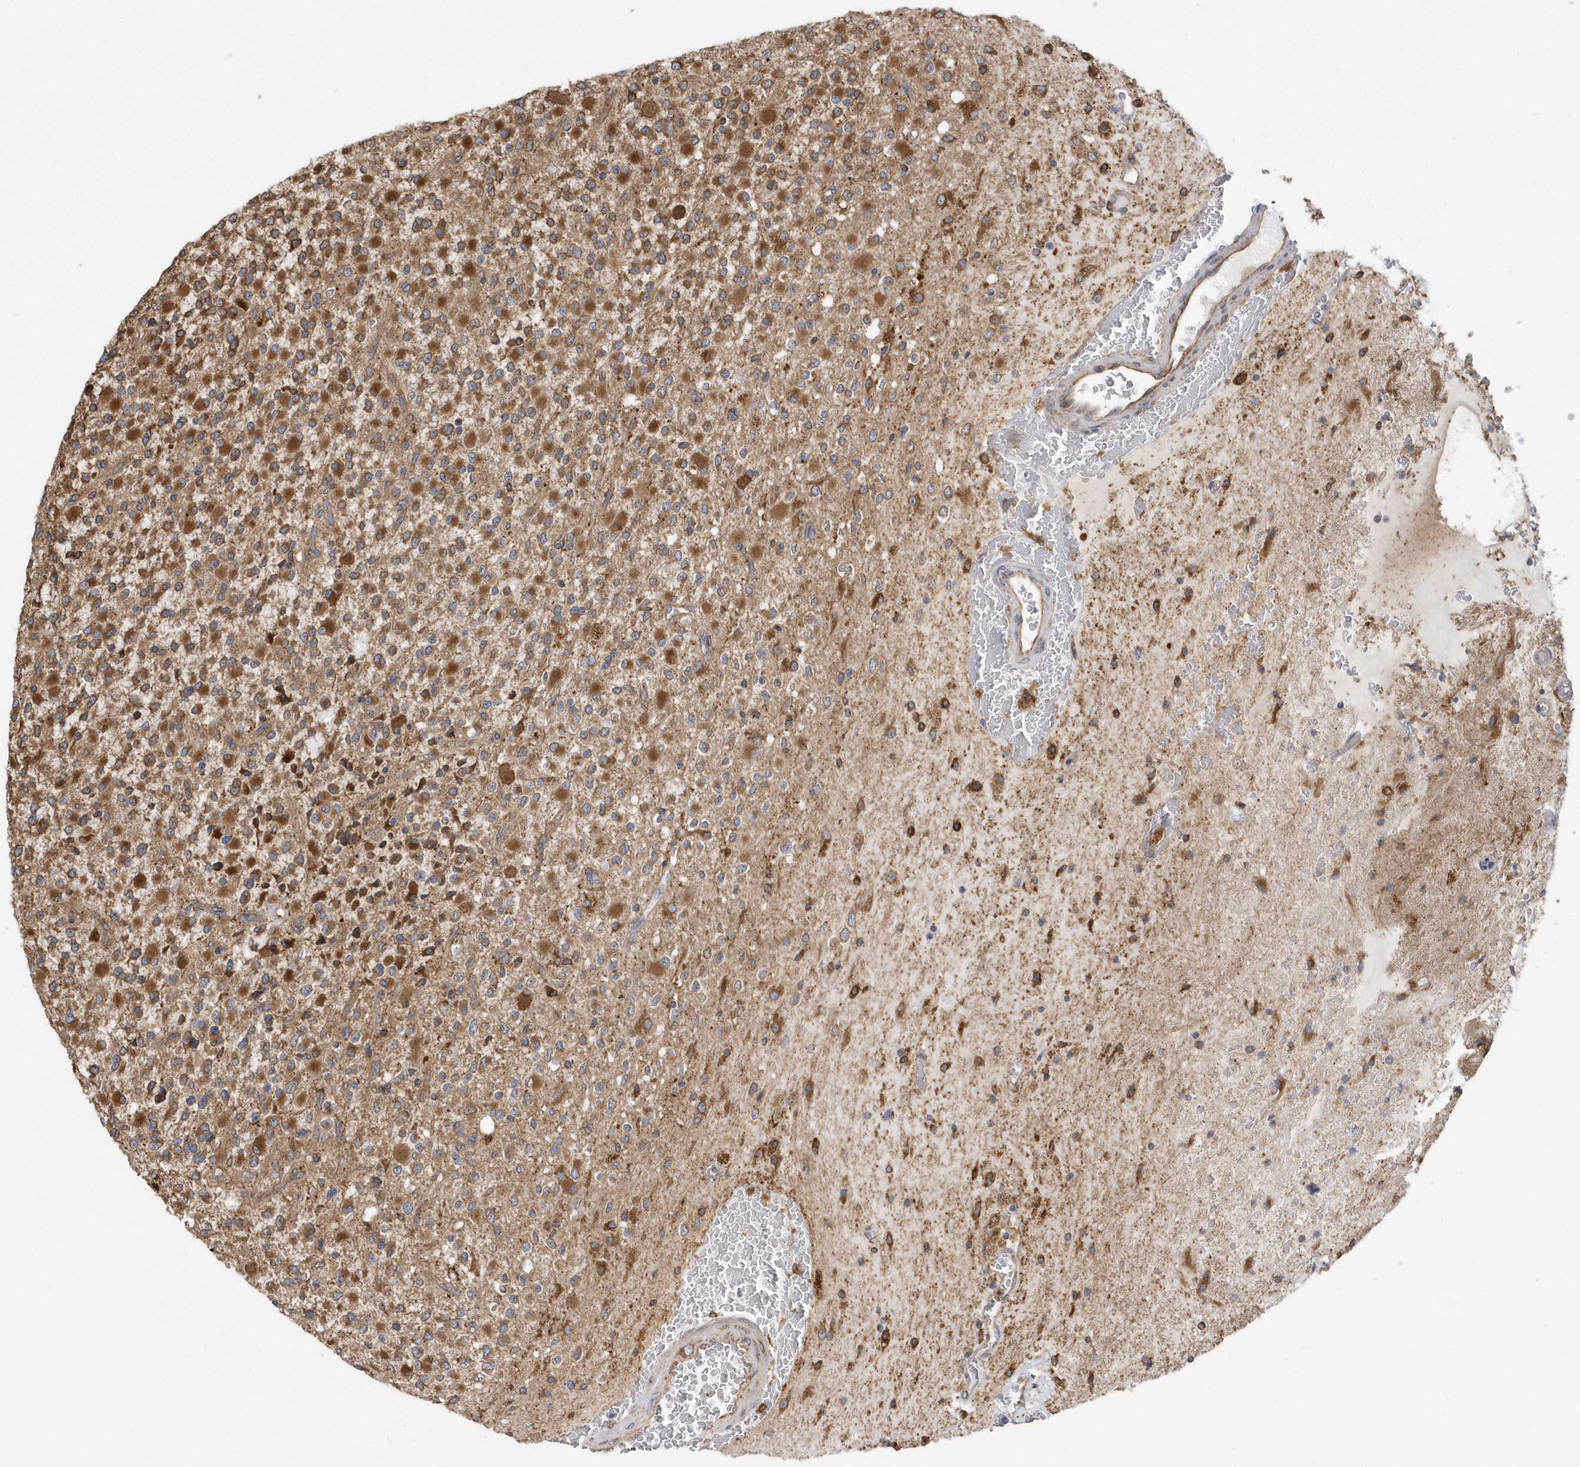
{"staining": {"intensity": "moderate", "quantity": ">75%", "location": "cytoplasmic/membranous"}, "tissue": "glioma", "cell_type": "Tumor cells", "image_type": "cancer", "snomed": [{"axis": "morphology", "description": "Glioma, malignant, High grade"}, {"axis": "topography", "description": "Brain"}], "caption": "About >75% of tumor cells in malignant high-grade glioma reveal moderate cytoplasmic/membranous protein staining as visualized by brown immunohistochemical staining.", "gene": "VAMP7", "patient": {"sex": "male", "age": 34}}